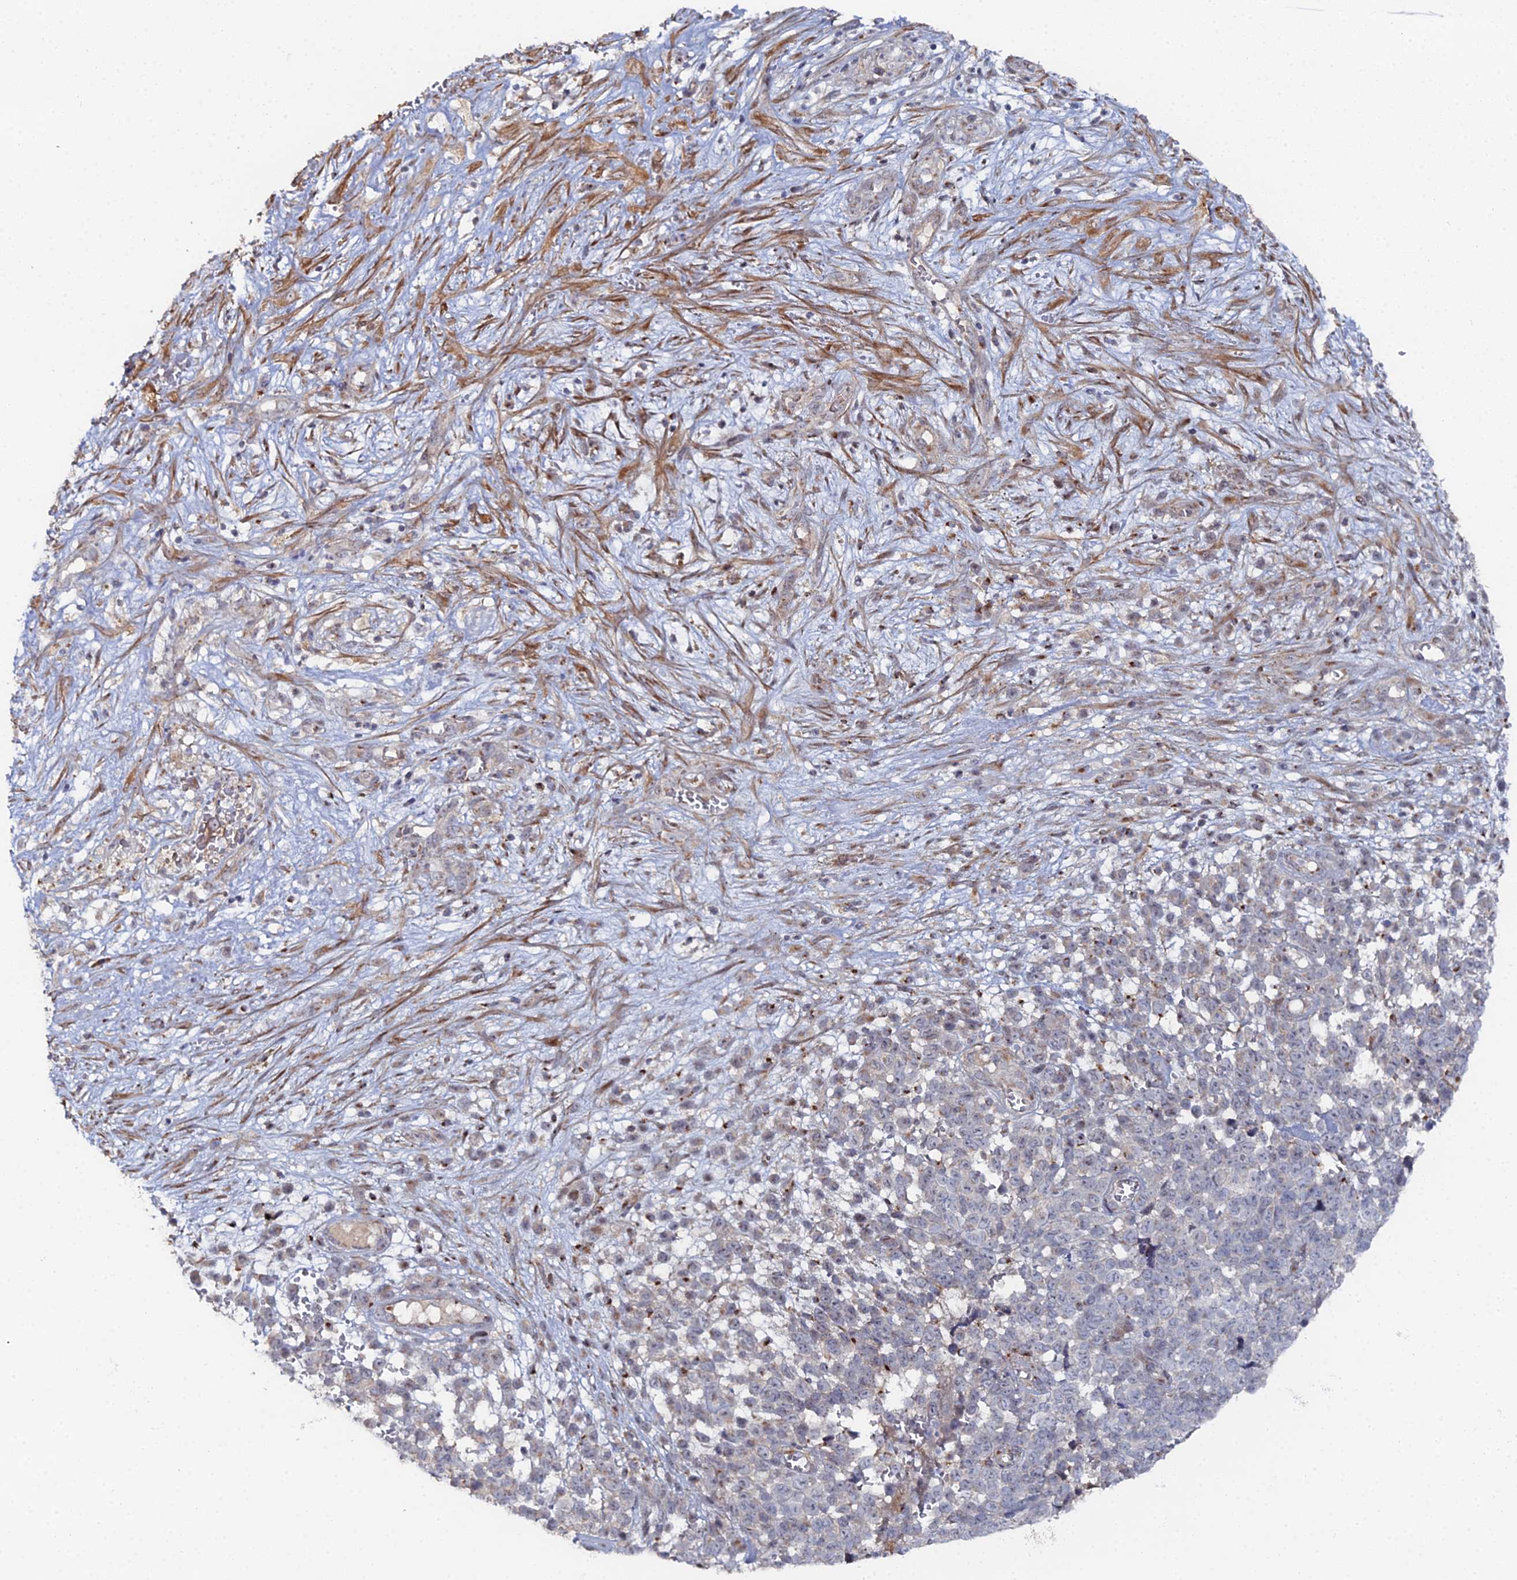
{"staining": {"intensity": "negative", "quantity": "none", "location": "none"}, "tissue": "melanoma", "cell_type": "Tumor cells", "image_type": "cancer", "snomed": [{"axis": "morphology", "description": "Malignant melanoma, NOS"}, {"axis": "topography", "description": "Nose, NOS"}], "caption": "A high-resolution micrograph shows immunohistochemistry (IHC) staining of melanoma, which exhibits no significant expression in tumor cells.", "gene": "SGMS1", "patient": {"sex": "female", "age": 48}}